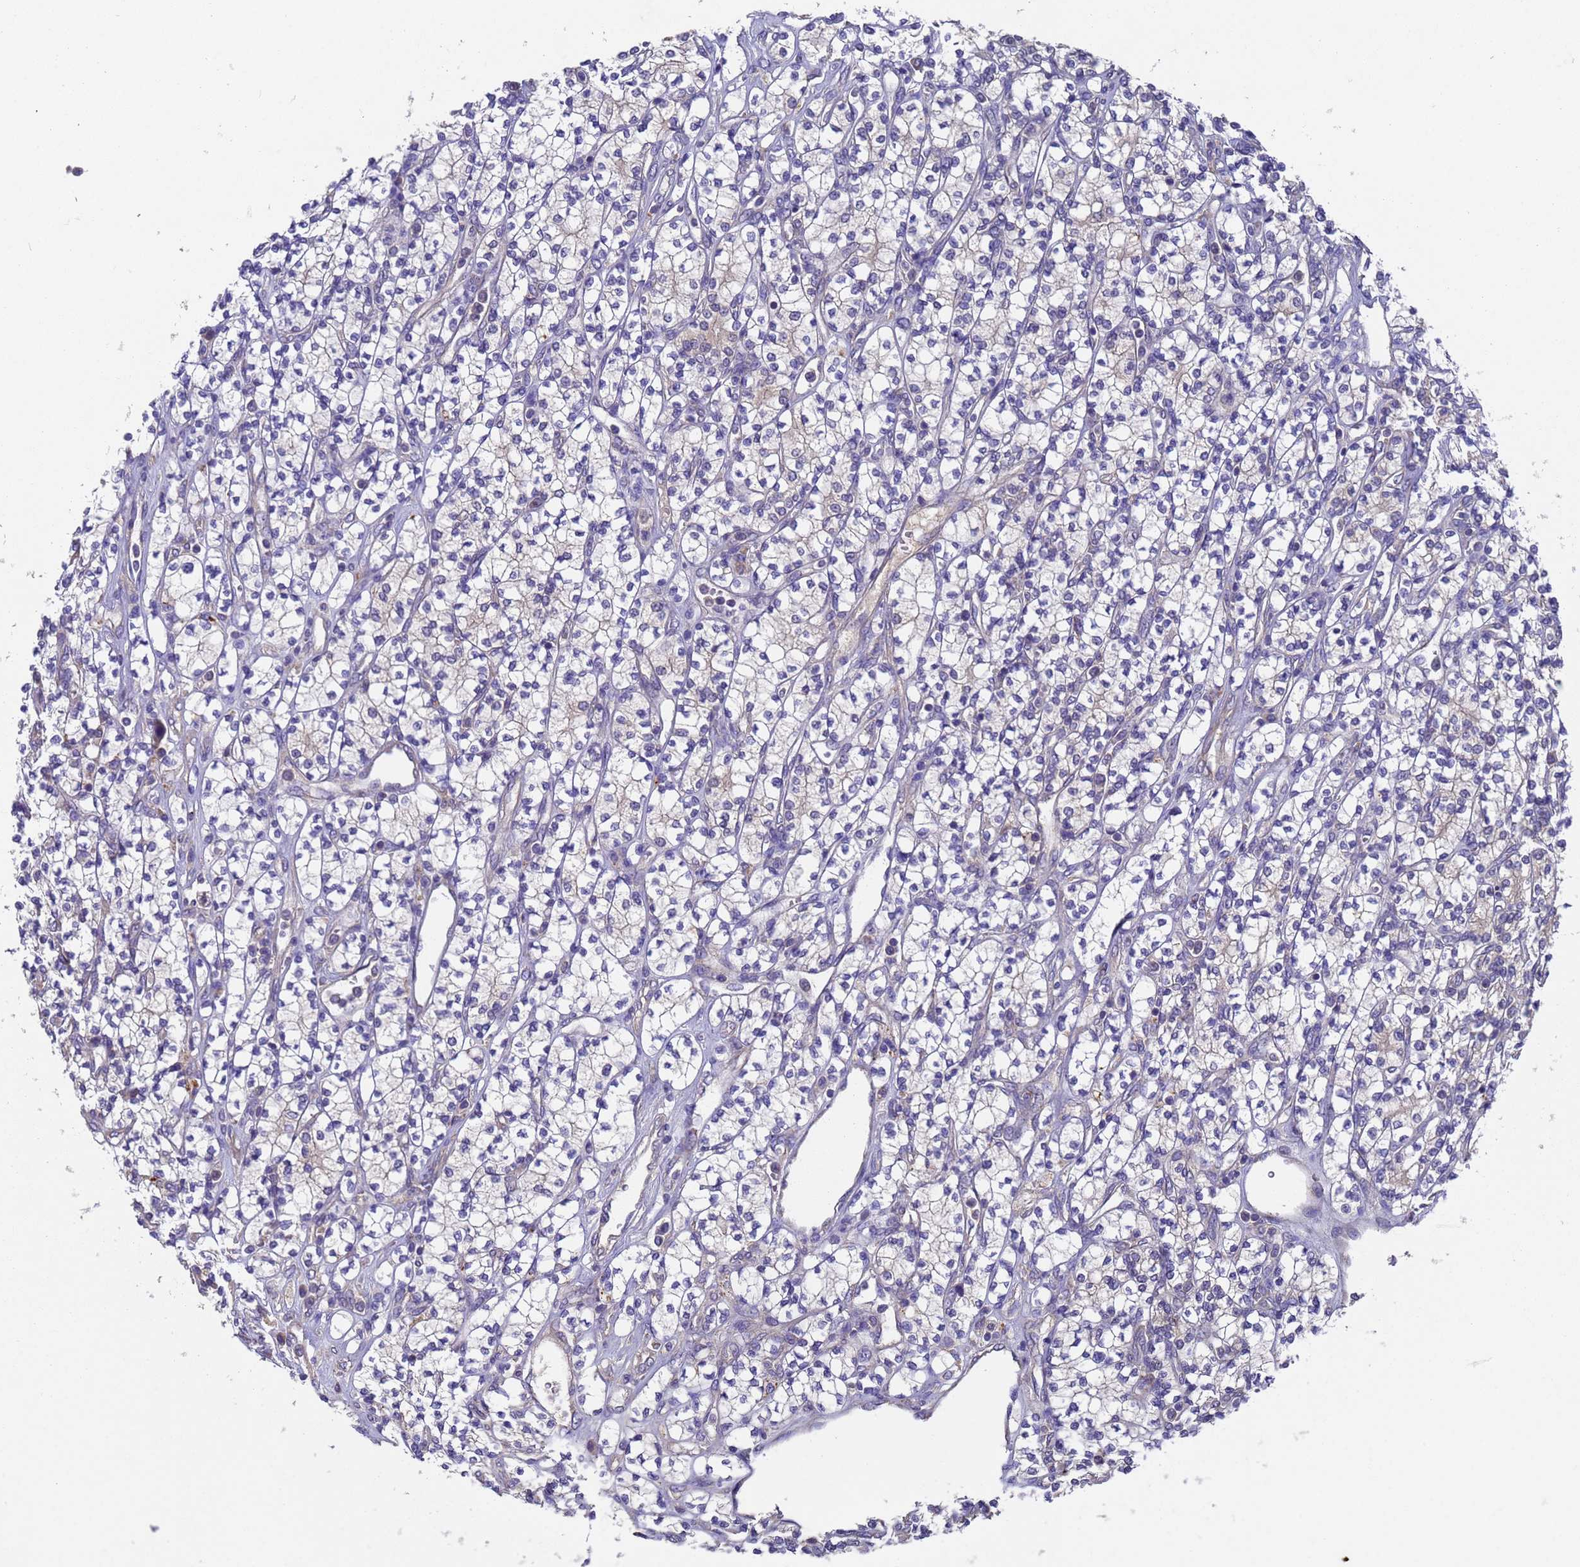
{"staining": {"intensity": "negative", "quantity": "none", "location": "none"}, "tissue": "renal cancer", "cell_type": "Tumor cells", "image_type": "cancer", "snomed": [{"axis": "morphology", "description": "Adenocarcinoma, NOS"}, {"axis": "topography", "description": "Kidney"}], "caption": "Photomicrograph shows no protein positivity in tumor cells of renal cancer tissue.", "gene": "DCAF12L2", "patient": {"sex": "male", "age": 77}}